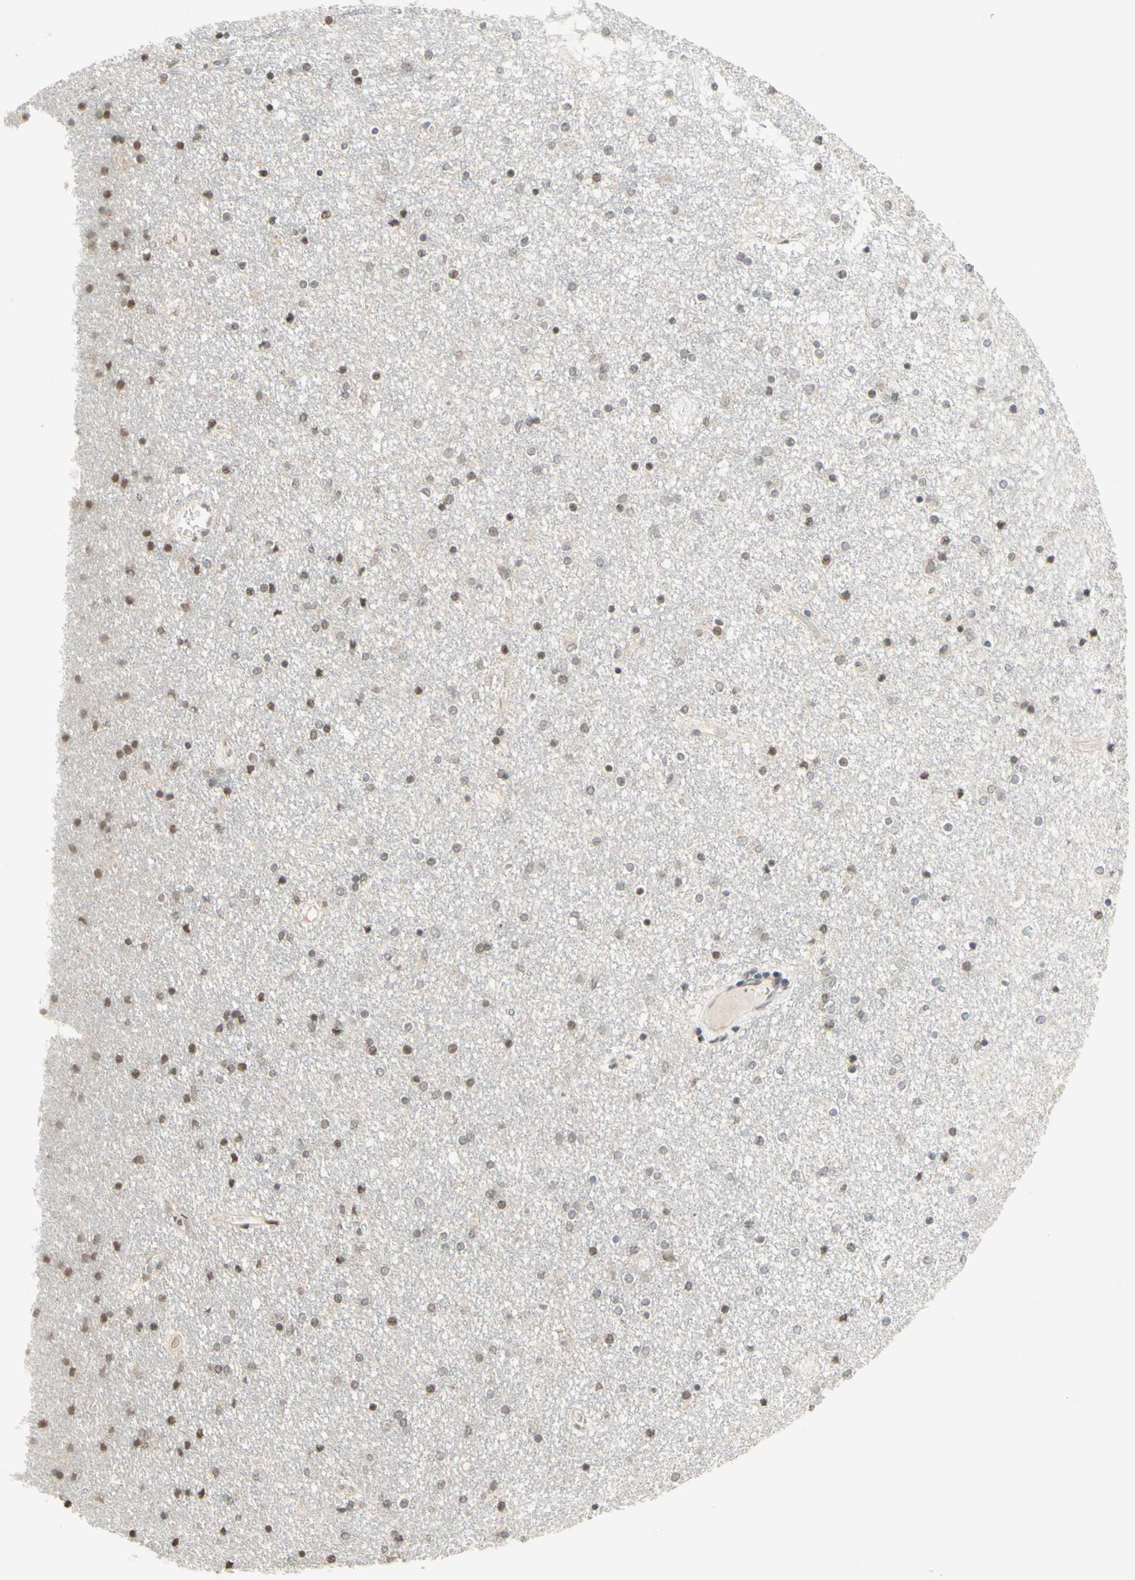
{"staining": {"intensity": "moderate", "quantity": "25%-75%", "location": "cytoplasmic/membranous"}, "tissue": "caudate", "cell_type": "Glial cells", "image_type": "normal", "snomed": [{"axis": "morphology", "description": "Normal tissue, NOS"}, {"axis": "topography", "description": "Lateral ventricle wall"}], "caption": "Moderate cytoplasmic/membranous expression is seen in about 25%-75% of glial cells in normal caudate. (DAB = brown stain, brightfield microscopy at high magnification).", "gene": "ZW10", "patient": {"sex": "female", "age": 54}}